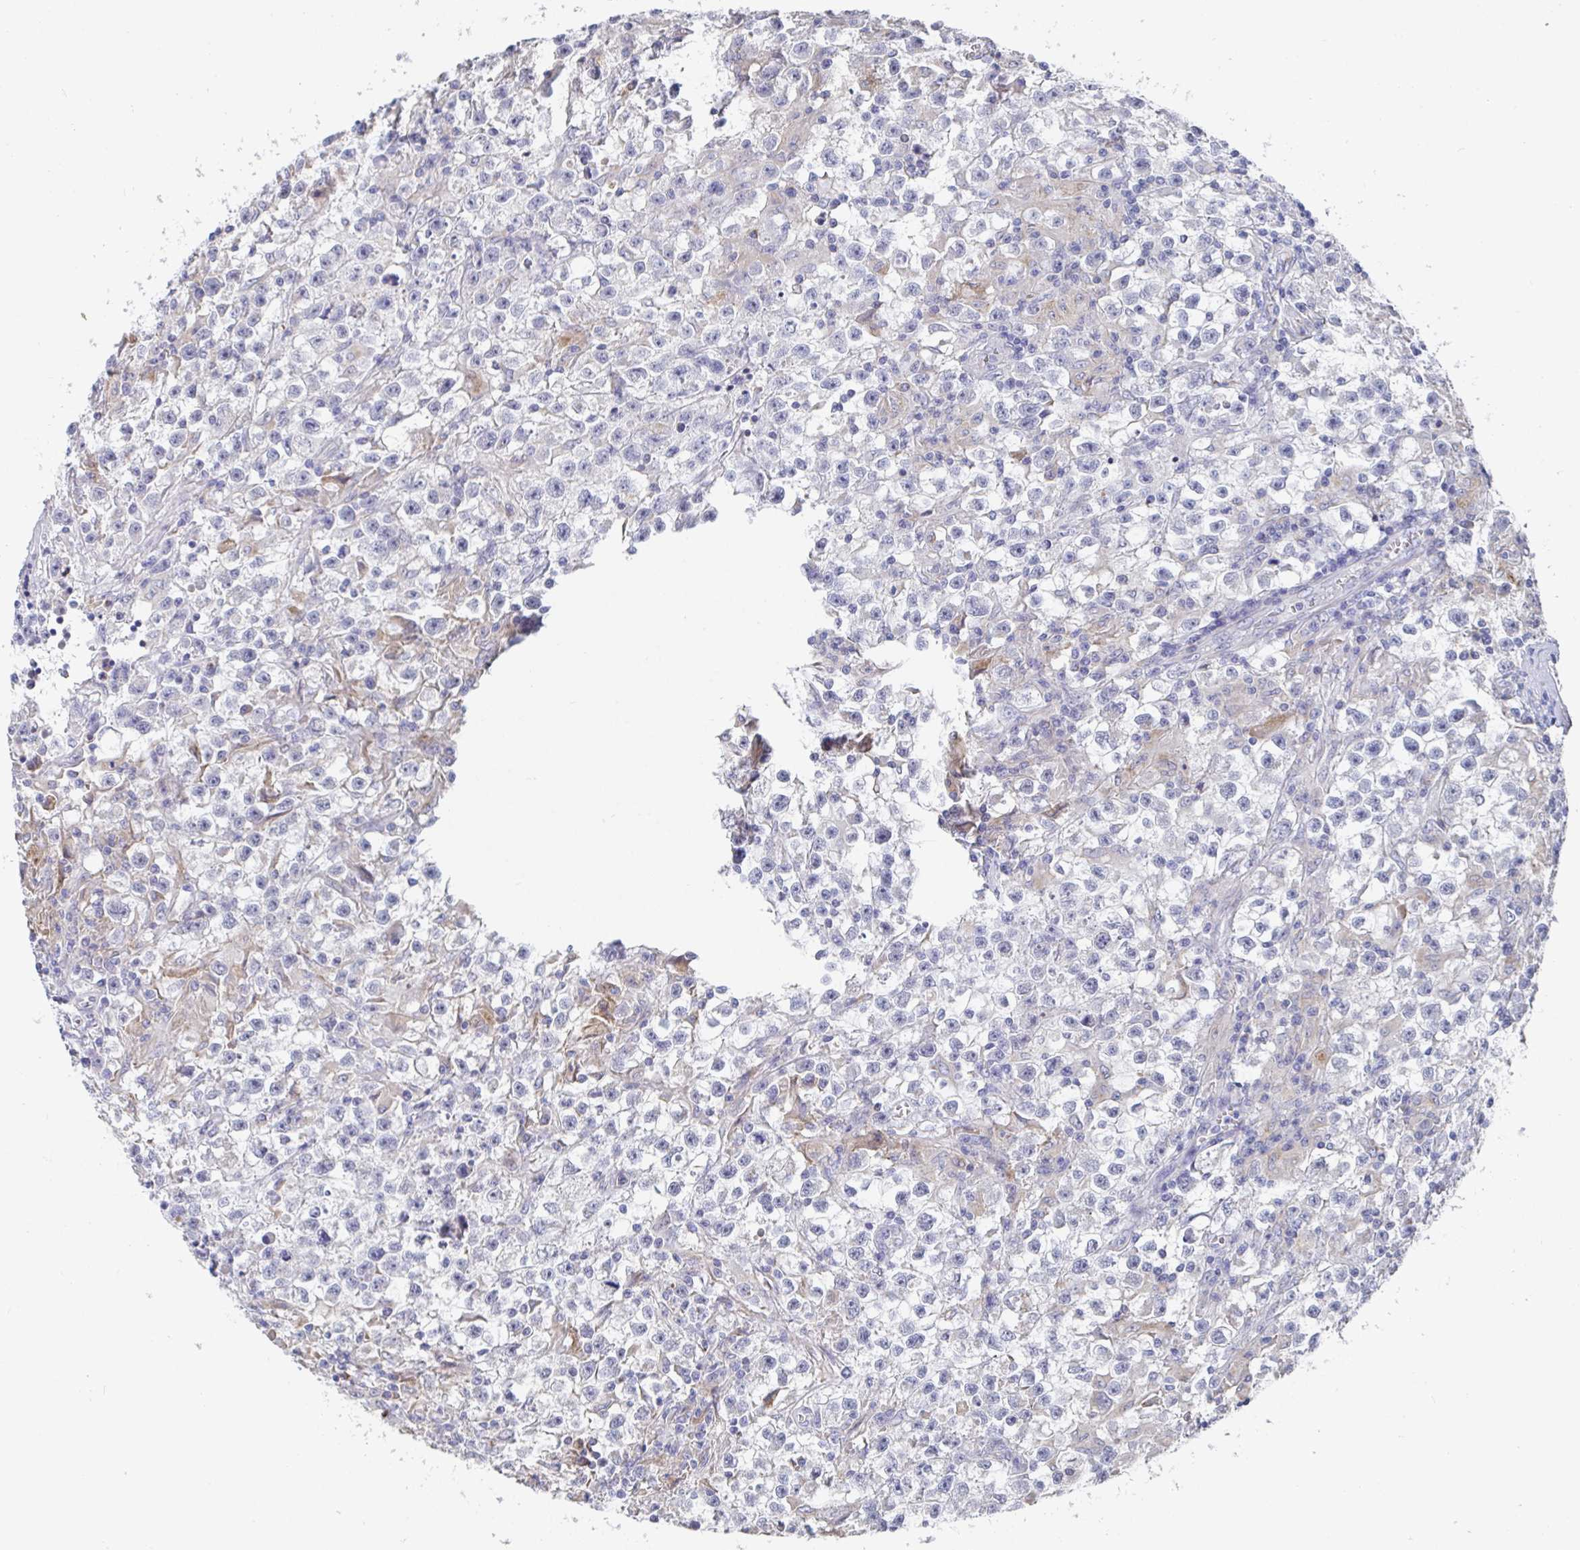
{"staining": {"intensity": "negative", "quantity": "none", "location": "none"}, "tissue": "testis cancer", "cell_type": "Tumor cells", "image_type": "cancer", "snomed": [{"axis": "morphology", "description": "Seminoma, NOS"}, {"axis": "topography", "description": "Testis"}], "caption": "Immunohistochemistry (IHC) photomicrograph of neoplastic tissue: seminoma (testis) stained with DAB demonstrates no significant protein expression in tumor cells. (Immunohistochemistry (IHC), brightfield microscopy, high magnification).", "gene": "TAS2R39", "patient": {"sex": "male", "age": 31}}